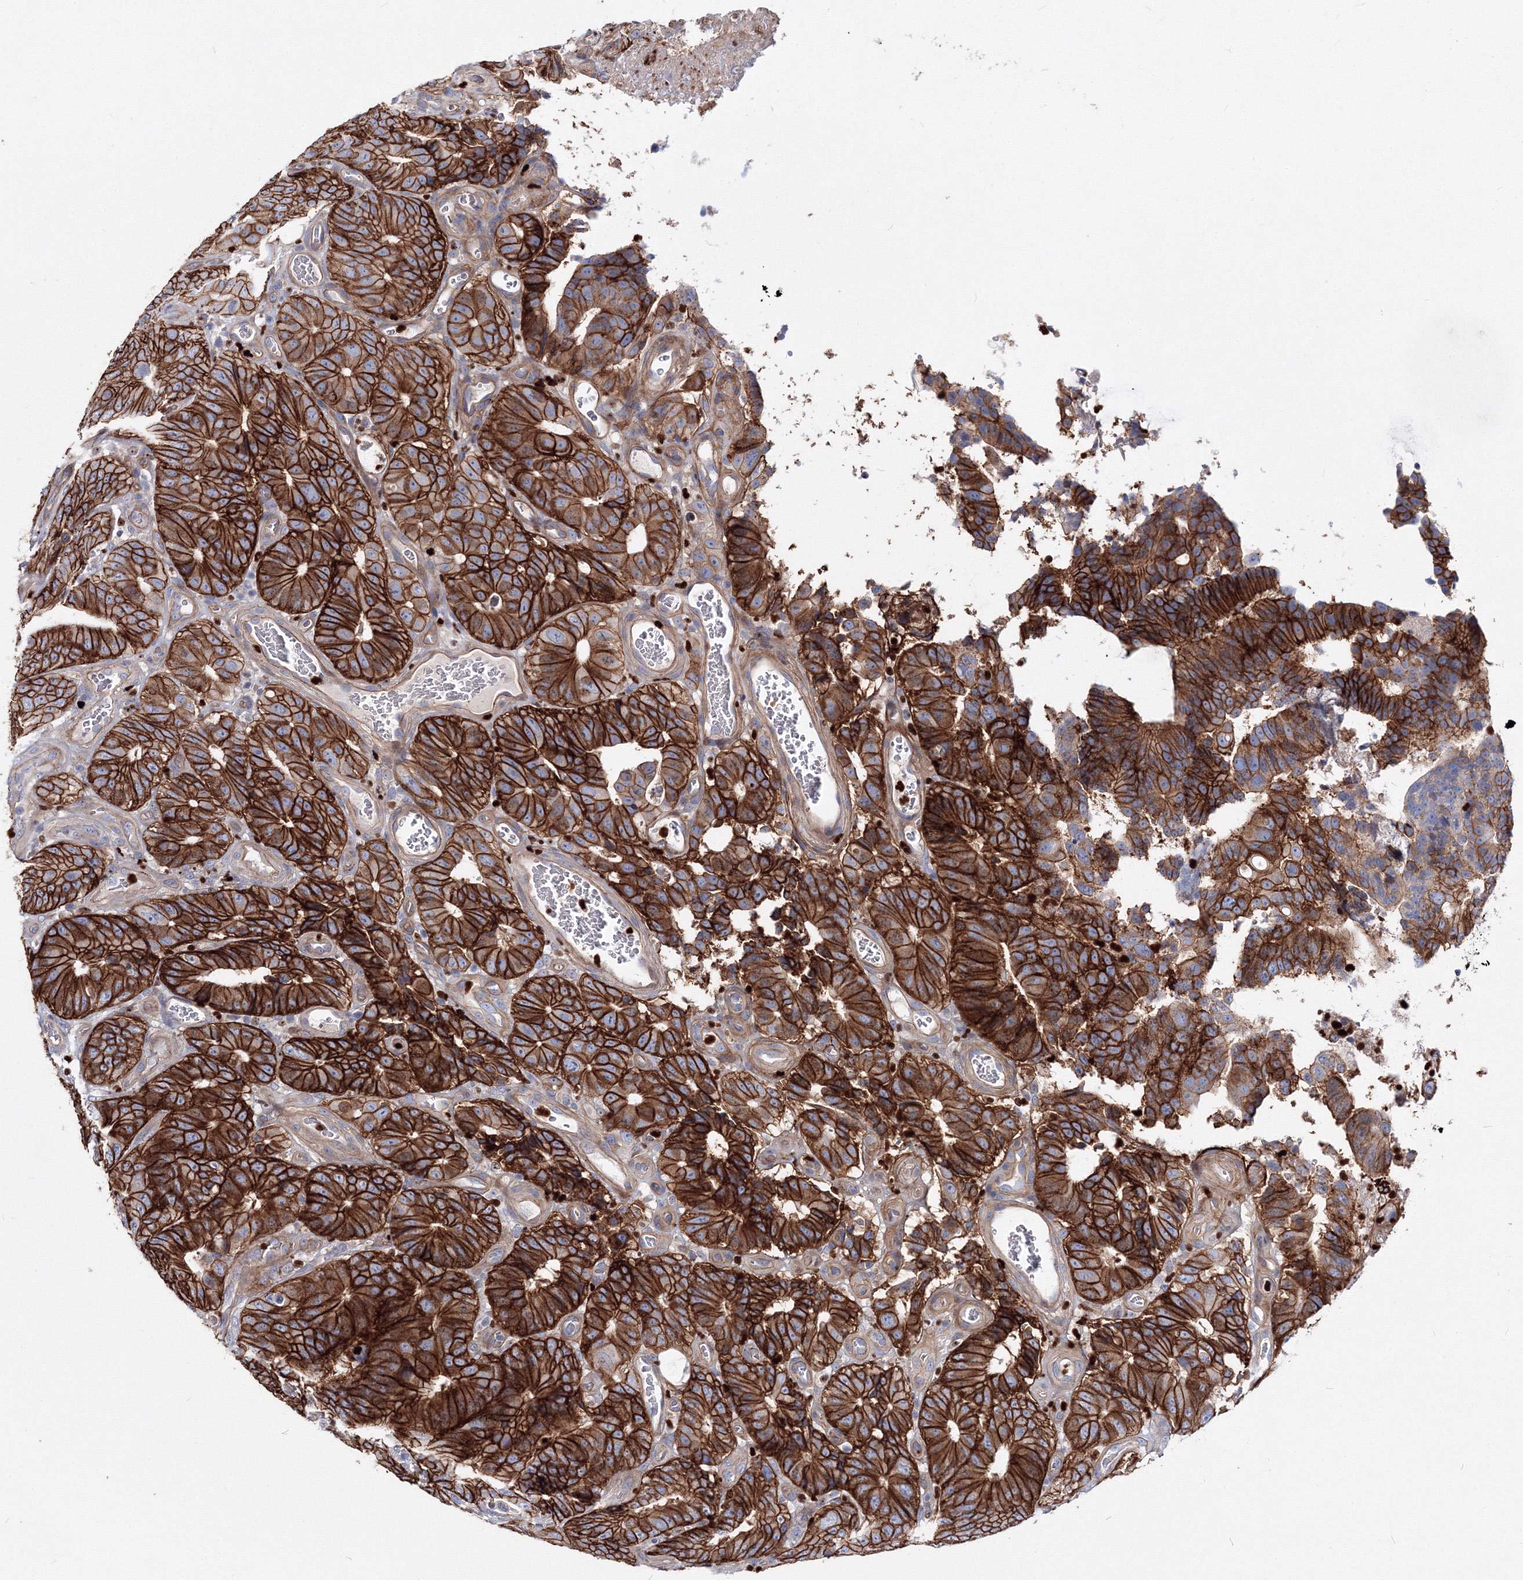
{"staining": {"intensity": "strong", "quantity": ">75%", "location": "cytoplasmic/membranous"}, "tissue": "colorectal cancer", "cell_type": "Tumor cells", "image_type": "cancer", "snomed": [{"axis": "morphology", "description": "Adenocarcinoma, NOS"}, {"axis": "topography", "description": "Colon"}], "caption": "The micrograph shows immunohistochemical staining of colorectal cancer (adenocarcinoma). There is strong cytoplasmic/membranous expression is present in approximately >75% of tumor cells.", "gene": "C11orf52", "patient": {"sex": "male", "age": 83}}